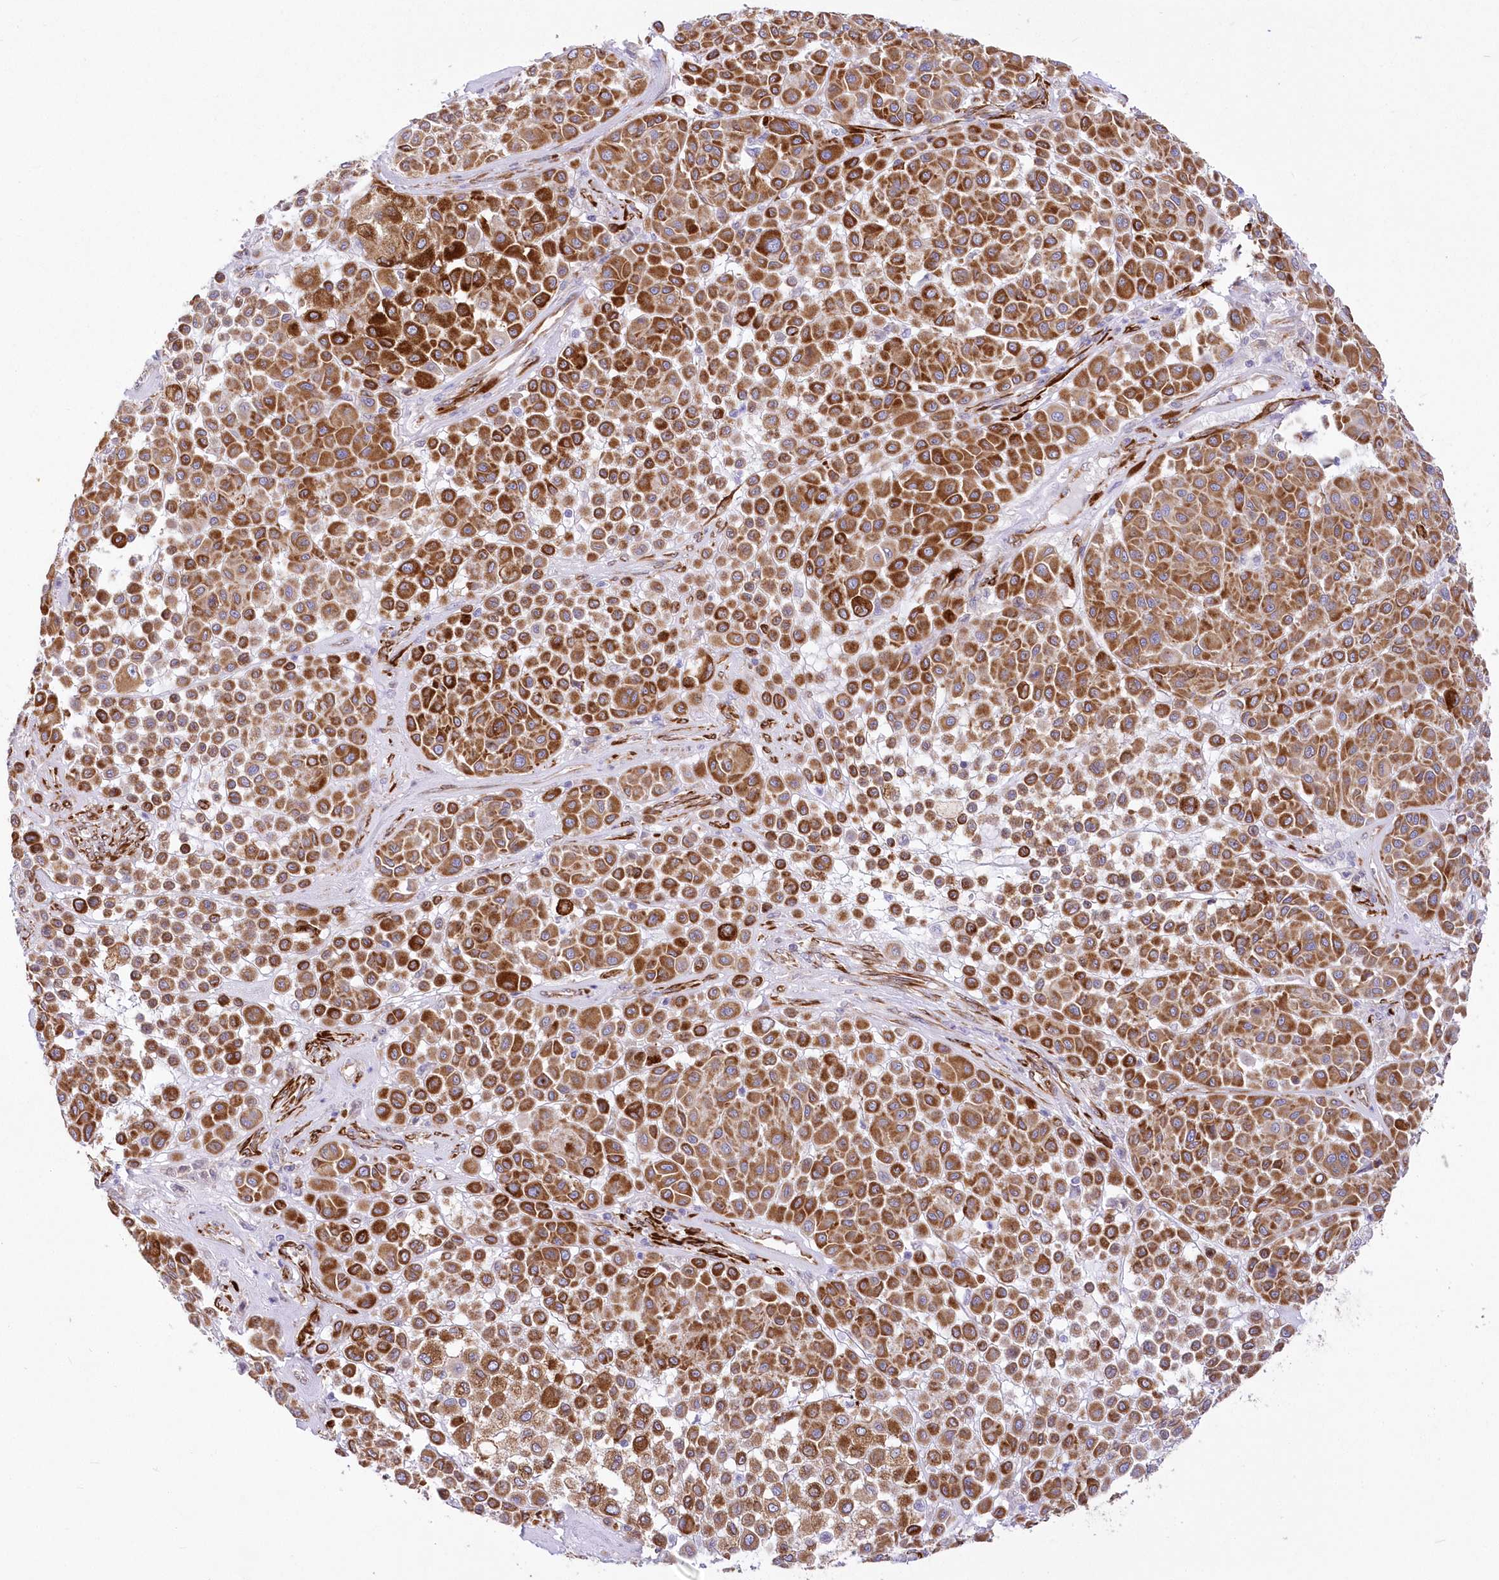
{"staining": {"intensity": "strong", "quantity": ">75%", "location": "cytoplasmic/membranous"}, "tissue": "melanoma", "cell_type": "Tumor cells", "image_type": "cancer", "snomed": [{"axis": "morphology", "description": "Malignant melanoma, Metastatic site"}, {"axis": "topography", "description": "Soft tissue"}], "caption": "Malignant melanoma (metastatic site) was stained to show a protein in brown. There is high levels of strong cytoplasmic/membranous staining in about >75% of tumor cells.", "gene": "YTHDC2", "patient": {"sex": "male", "age": 41}}